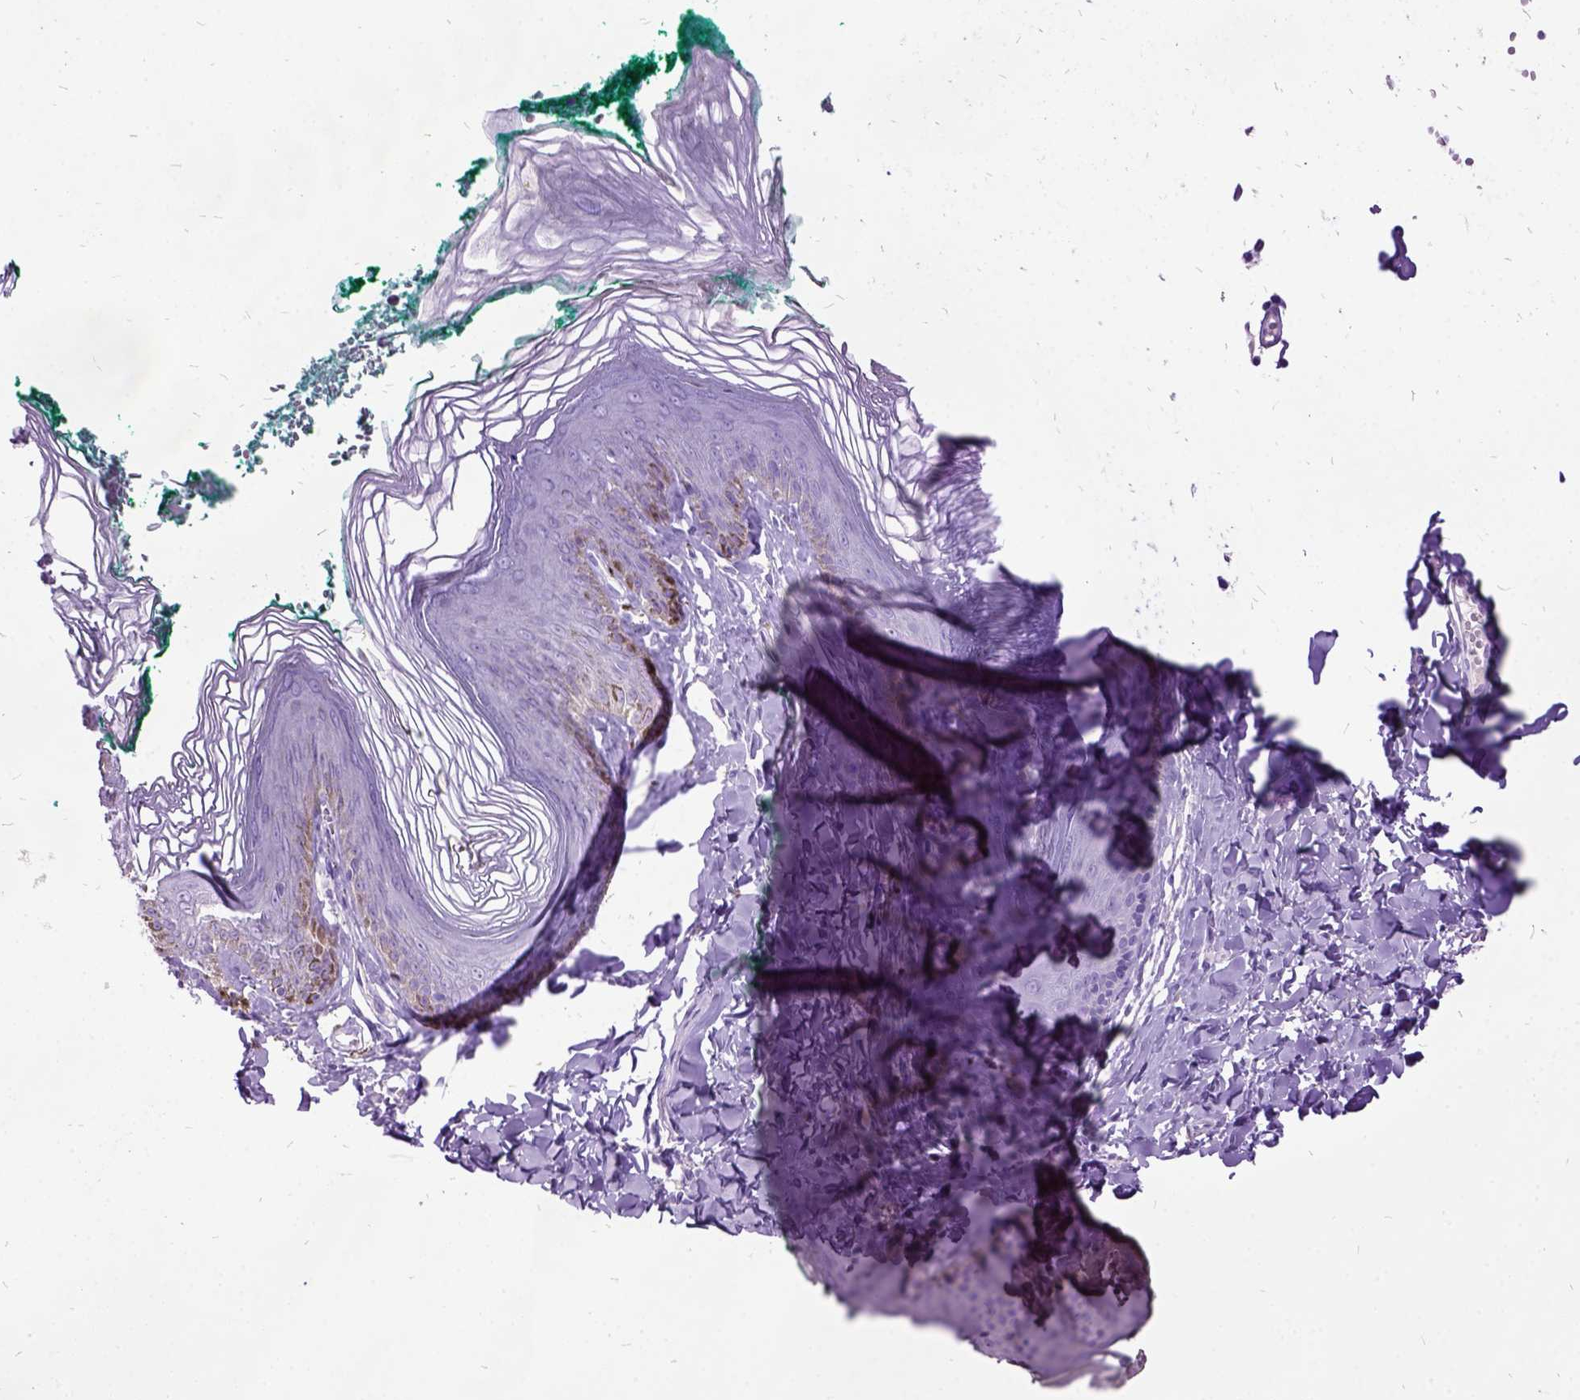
{"staining": {"intensity": "negative", "quantity": "none", "location": "none"}, "tissue": "skin", "cell_type": "Epidermal cells", "image_type": "normal", "snomed": [{"axis": "morphology", "description": "Normal tissue, NOS"}, {"axis": "topography", "description": "Vulva"}, {"axis": "topography", "description": "Peripheral nerve tissue"}], "caption": "Immunohistochemistry (IHC) histopathology image of unremarkable skin: skin stained with DAB reveals no significant protein positivity in epidermal cells.", "gene": "MME", "patient": {"sex": "female", "age": 66}}